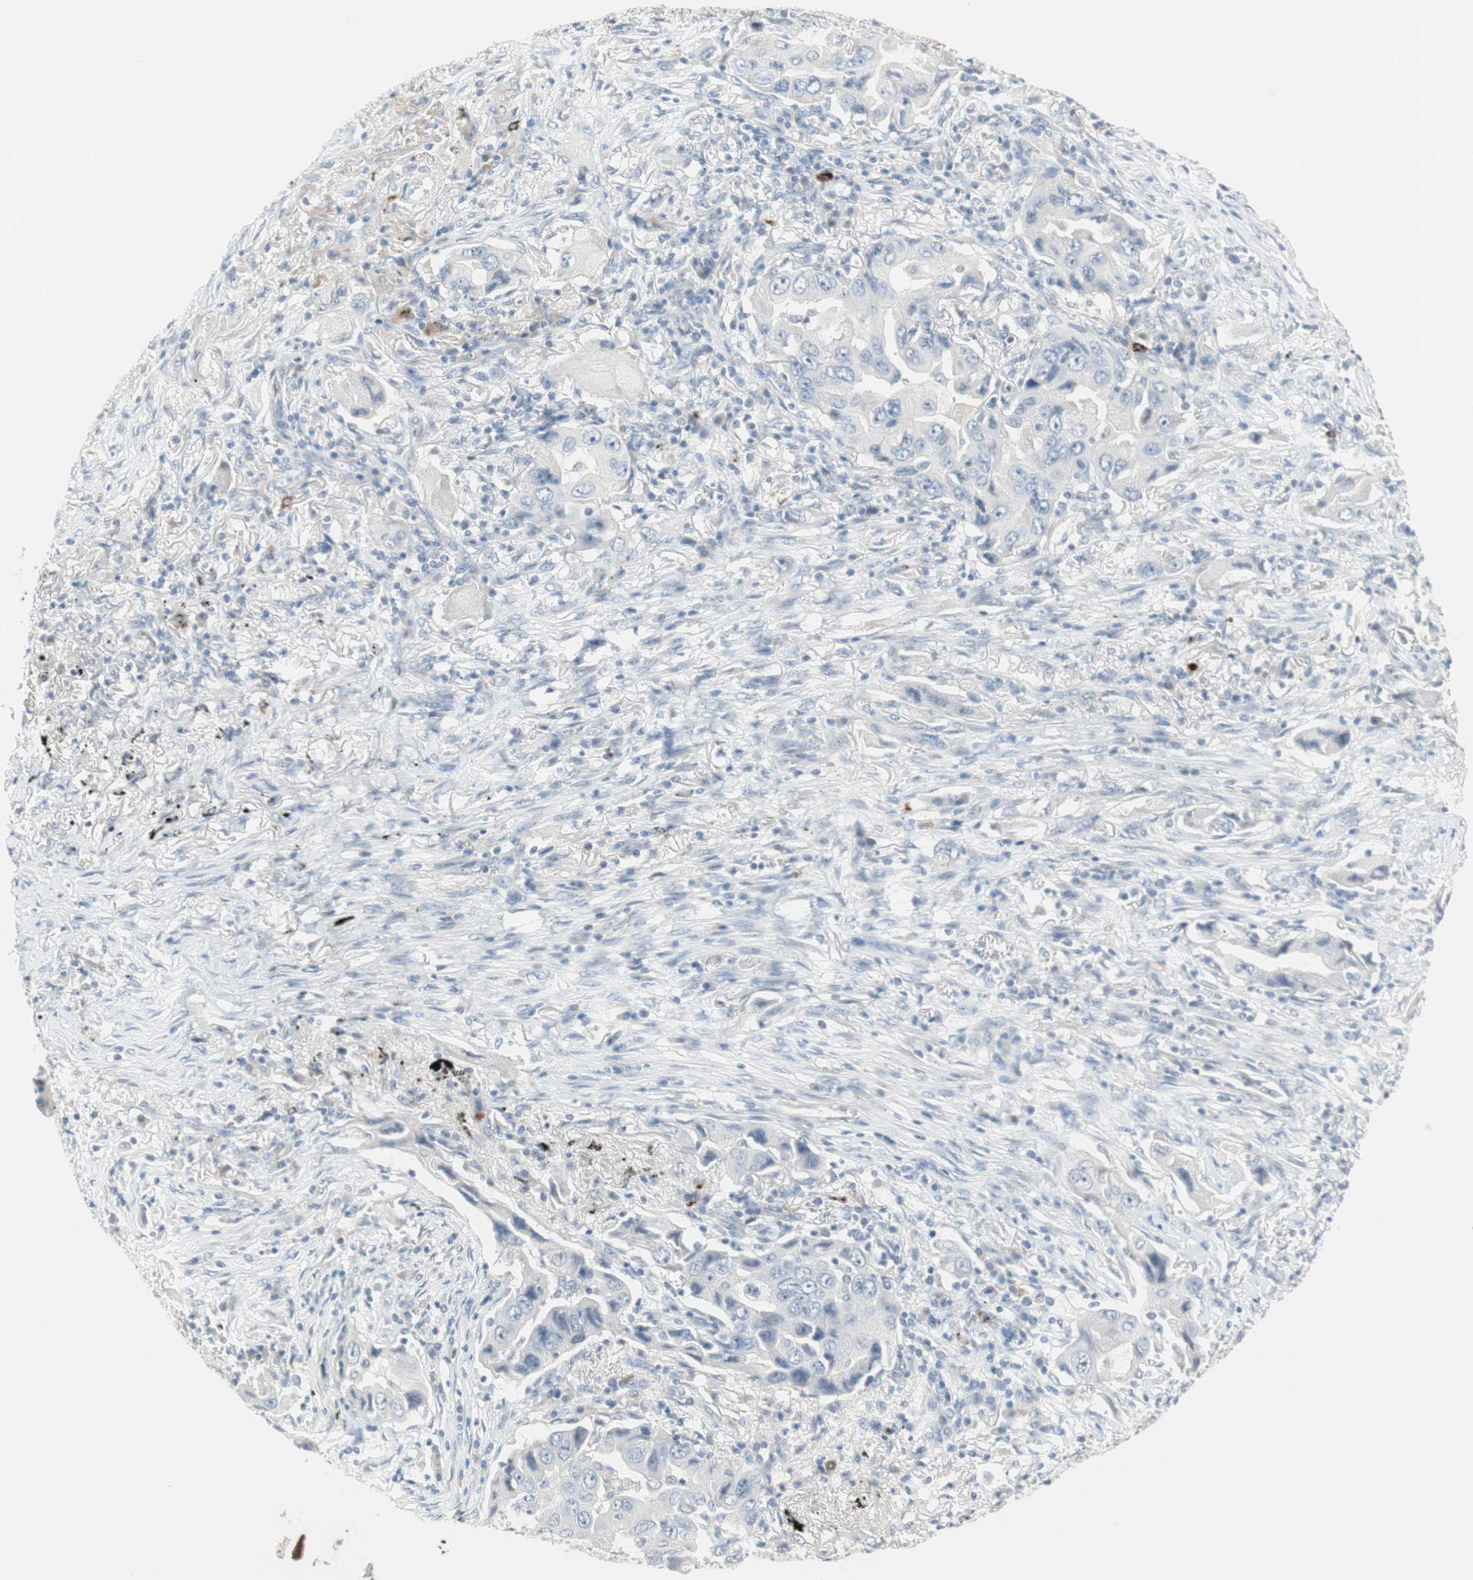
{"staining": {"intensity": "negative", "quantity": "none", "location": "none"}, "tissue": "lung cancer", "cell_type": "Tumor cells", "image_type": "cancer", "snomed": [{"axis": "morphology", "description": "Adenocarcinoma, NOS"}, {"axis": "topography", "description": "Lung"}], "caption": "IHC of lung adenocarcinoma displays no positivity in tumor cells.", "gene": "PDZK1", "patient": {"sex": "female", "age": 65}}